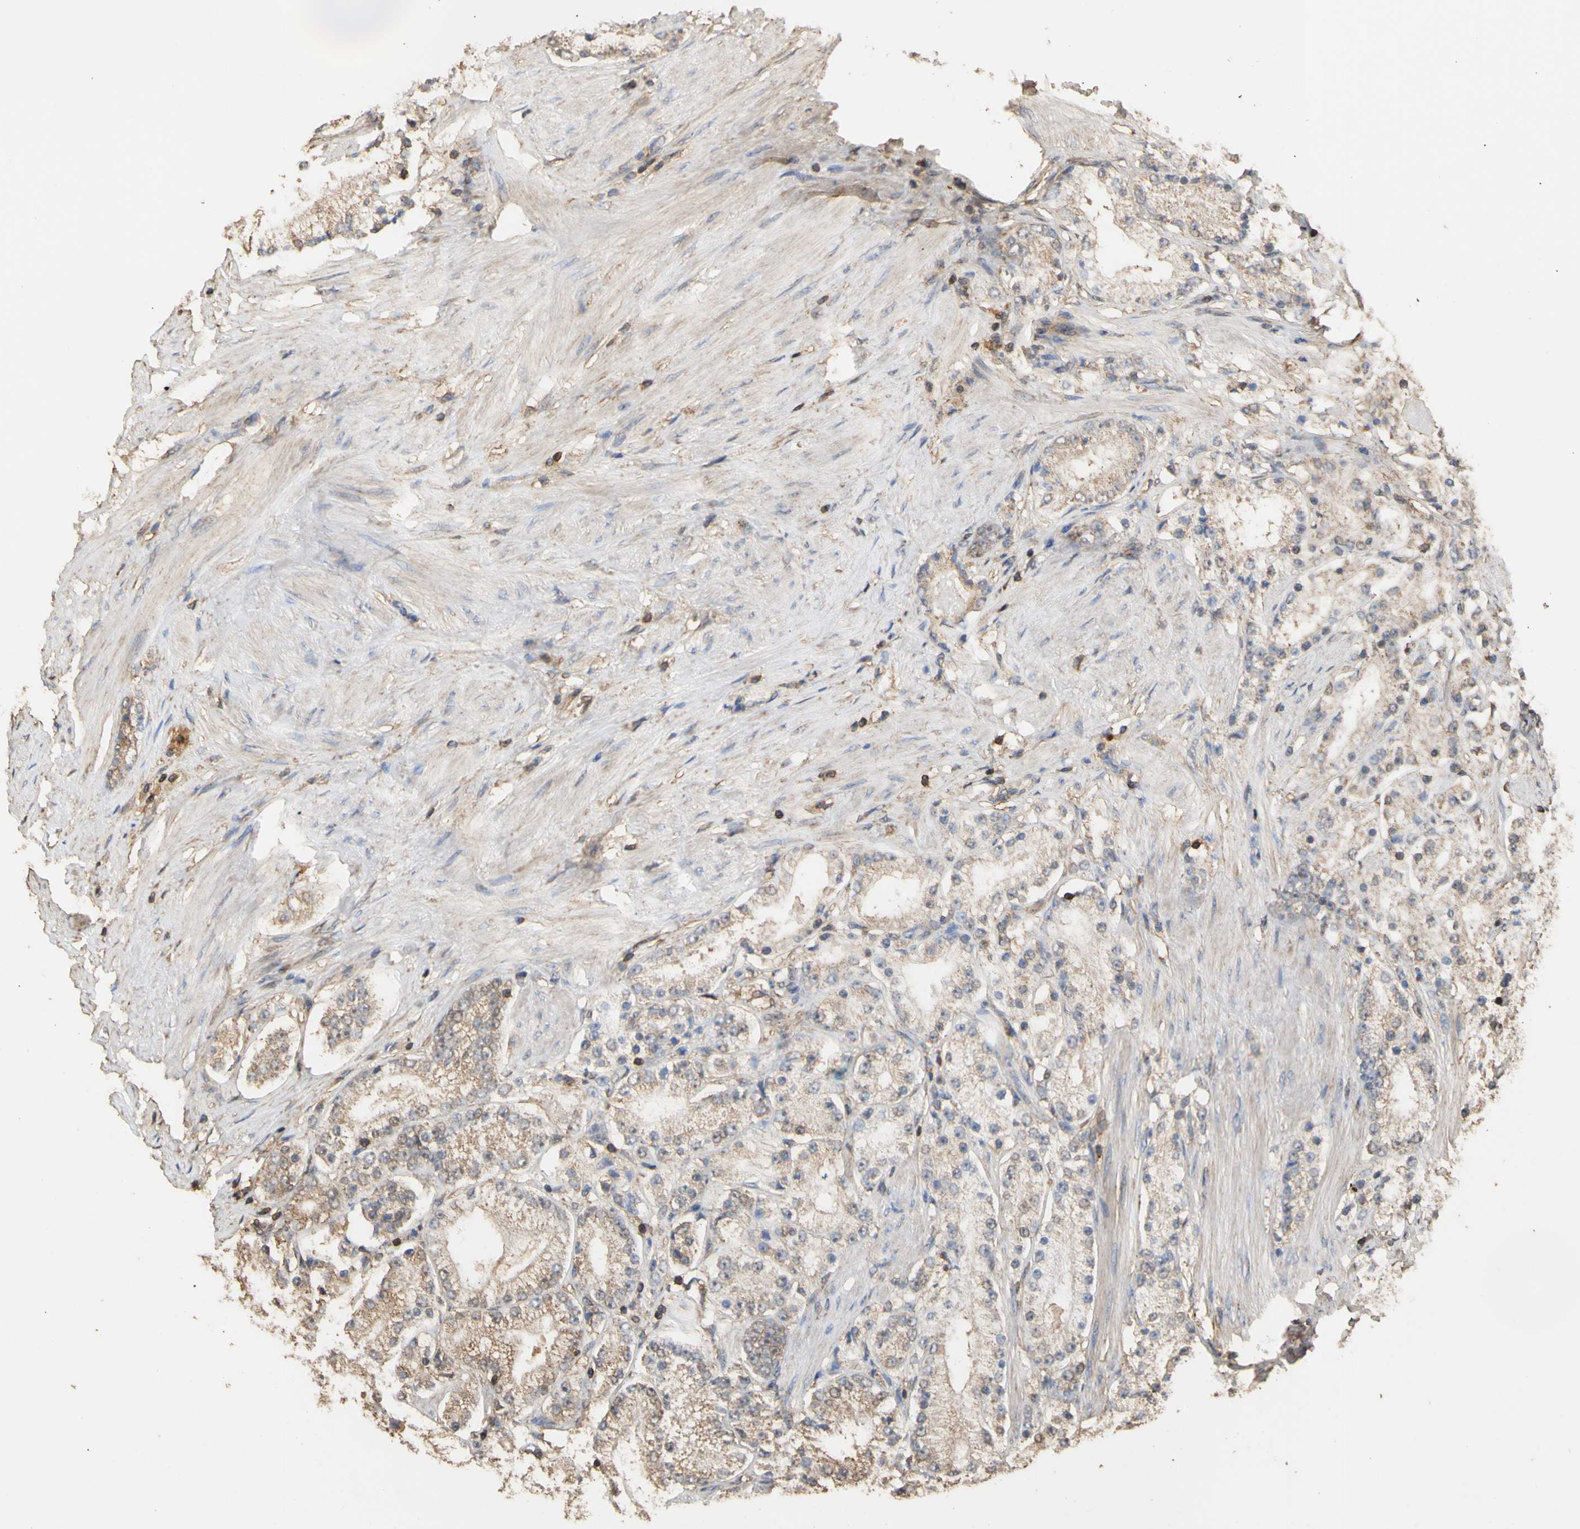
{"staining": {"intensity": "moderate", "quantity": ">75%", "location": "cytoplasmic/membranous"}, "tissue": "prostate cancer", "cell_type": "Tumor cells", "image_type": "cancer", "snomed": [{"axis": "morphology", "description": "Adenocarcinoma, Low grade"}, {"axis": "topography", "description": "Prostate"}], "caption": "IHC (DAB) staining of human prostate cancer displays moderate cytoplasmic/membranous protein expression in approximately >75% of tumor cells. Using DAB (3,3'-diaminobenzidine) (brown) and hematoxylin (blue) stains, captured at high magnification using brightfield microscopy.", "gene": "ALDH9A1", "patient": {"sex": "male", "age": 63}}